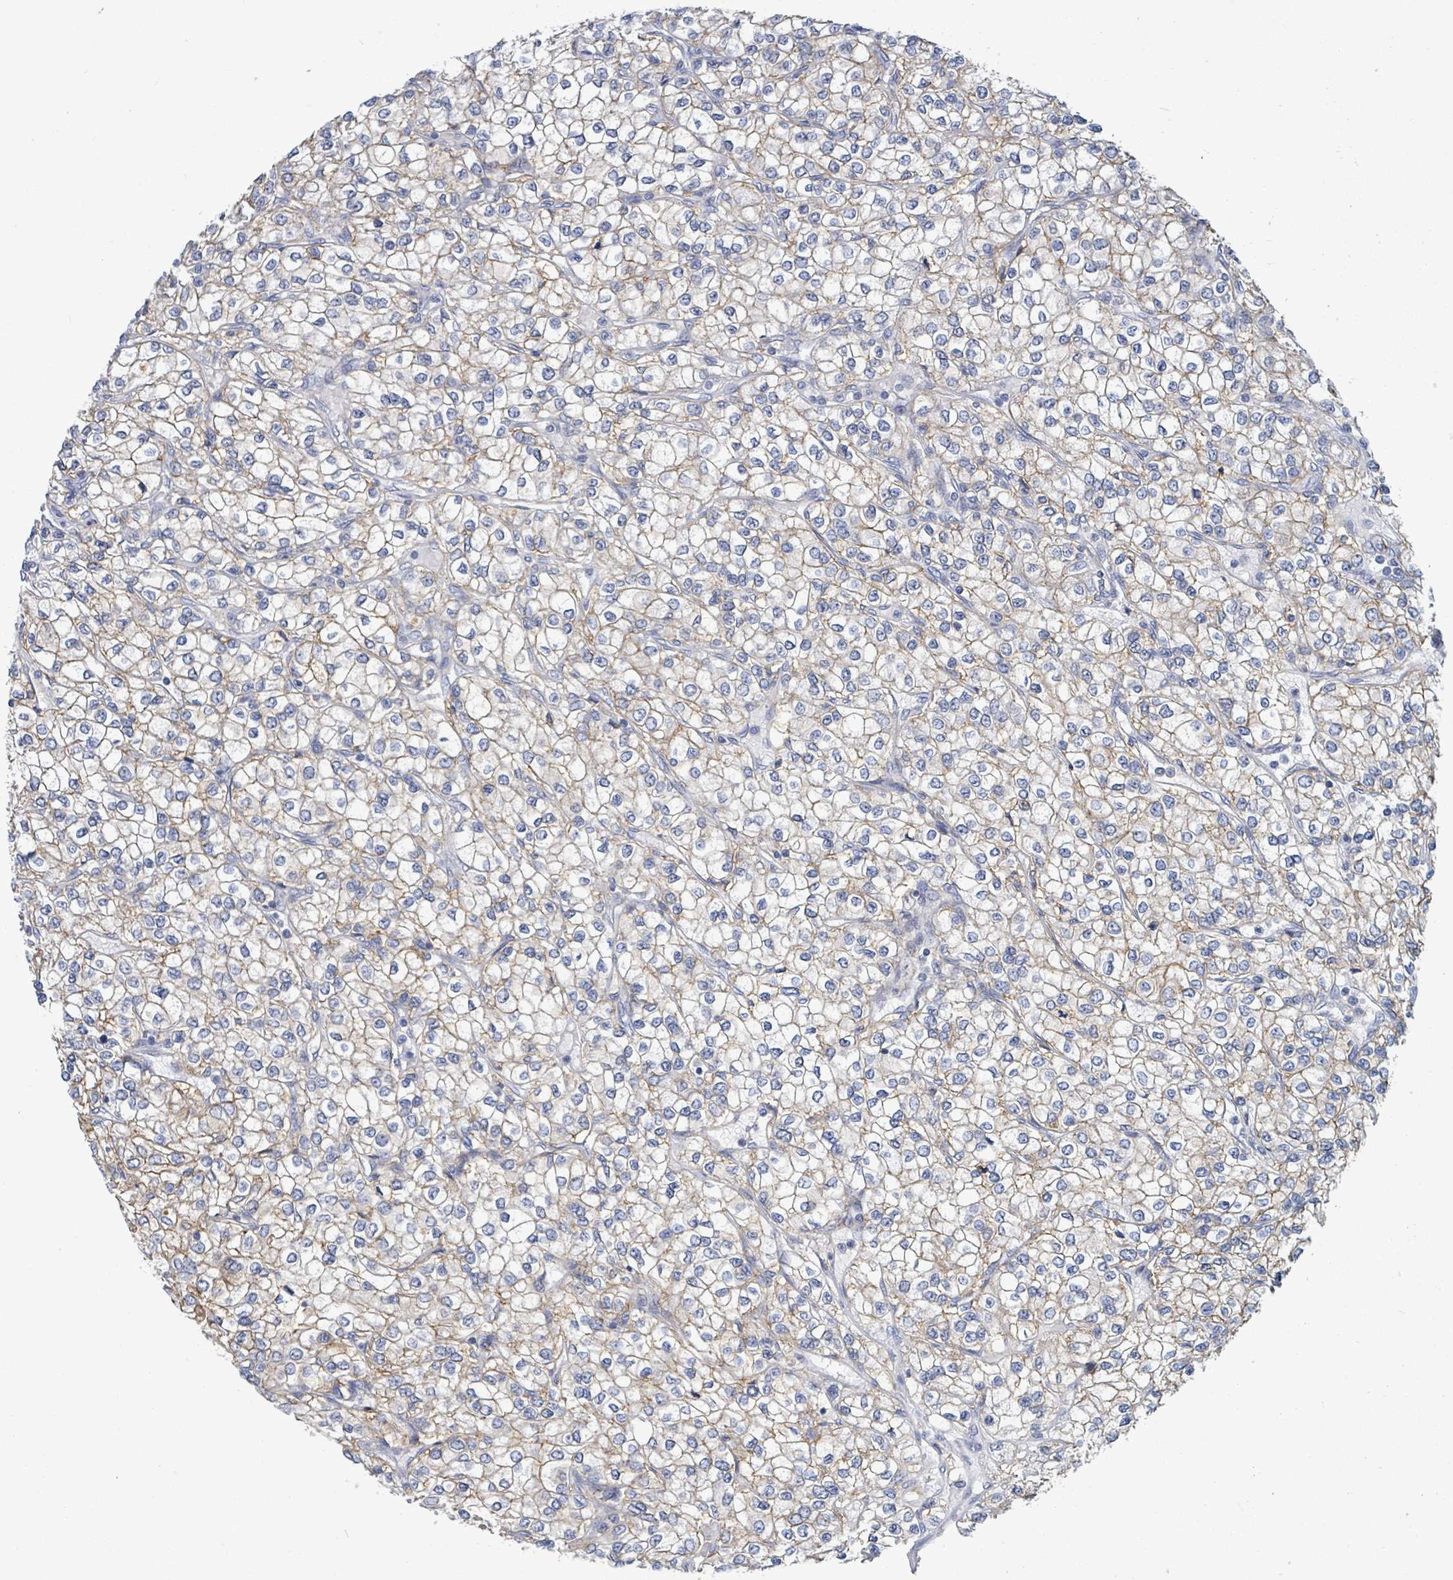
{"staining": {"intensity": "weak", "quantity": ">75%", "location": "cytoplasmic/membranous"}, "tissue": "renal cancer", "cell_type": "Tumor cells", "image_type": "cancer", "snomed": [{"axis": "morphology", "description": "Adenocarcinoma, NOS"}, {"axis": "topography", "description": "Kidney"}], "caption": "Human renal cancer stained for a protein (brown) exhibits weak cytoplasmic/membranous positive expression in about >75% of tumor cells.", "gene": "BSG", "patient": {"sex": "male", "age": 80}}